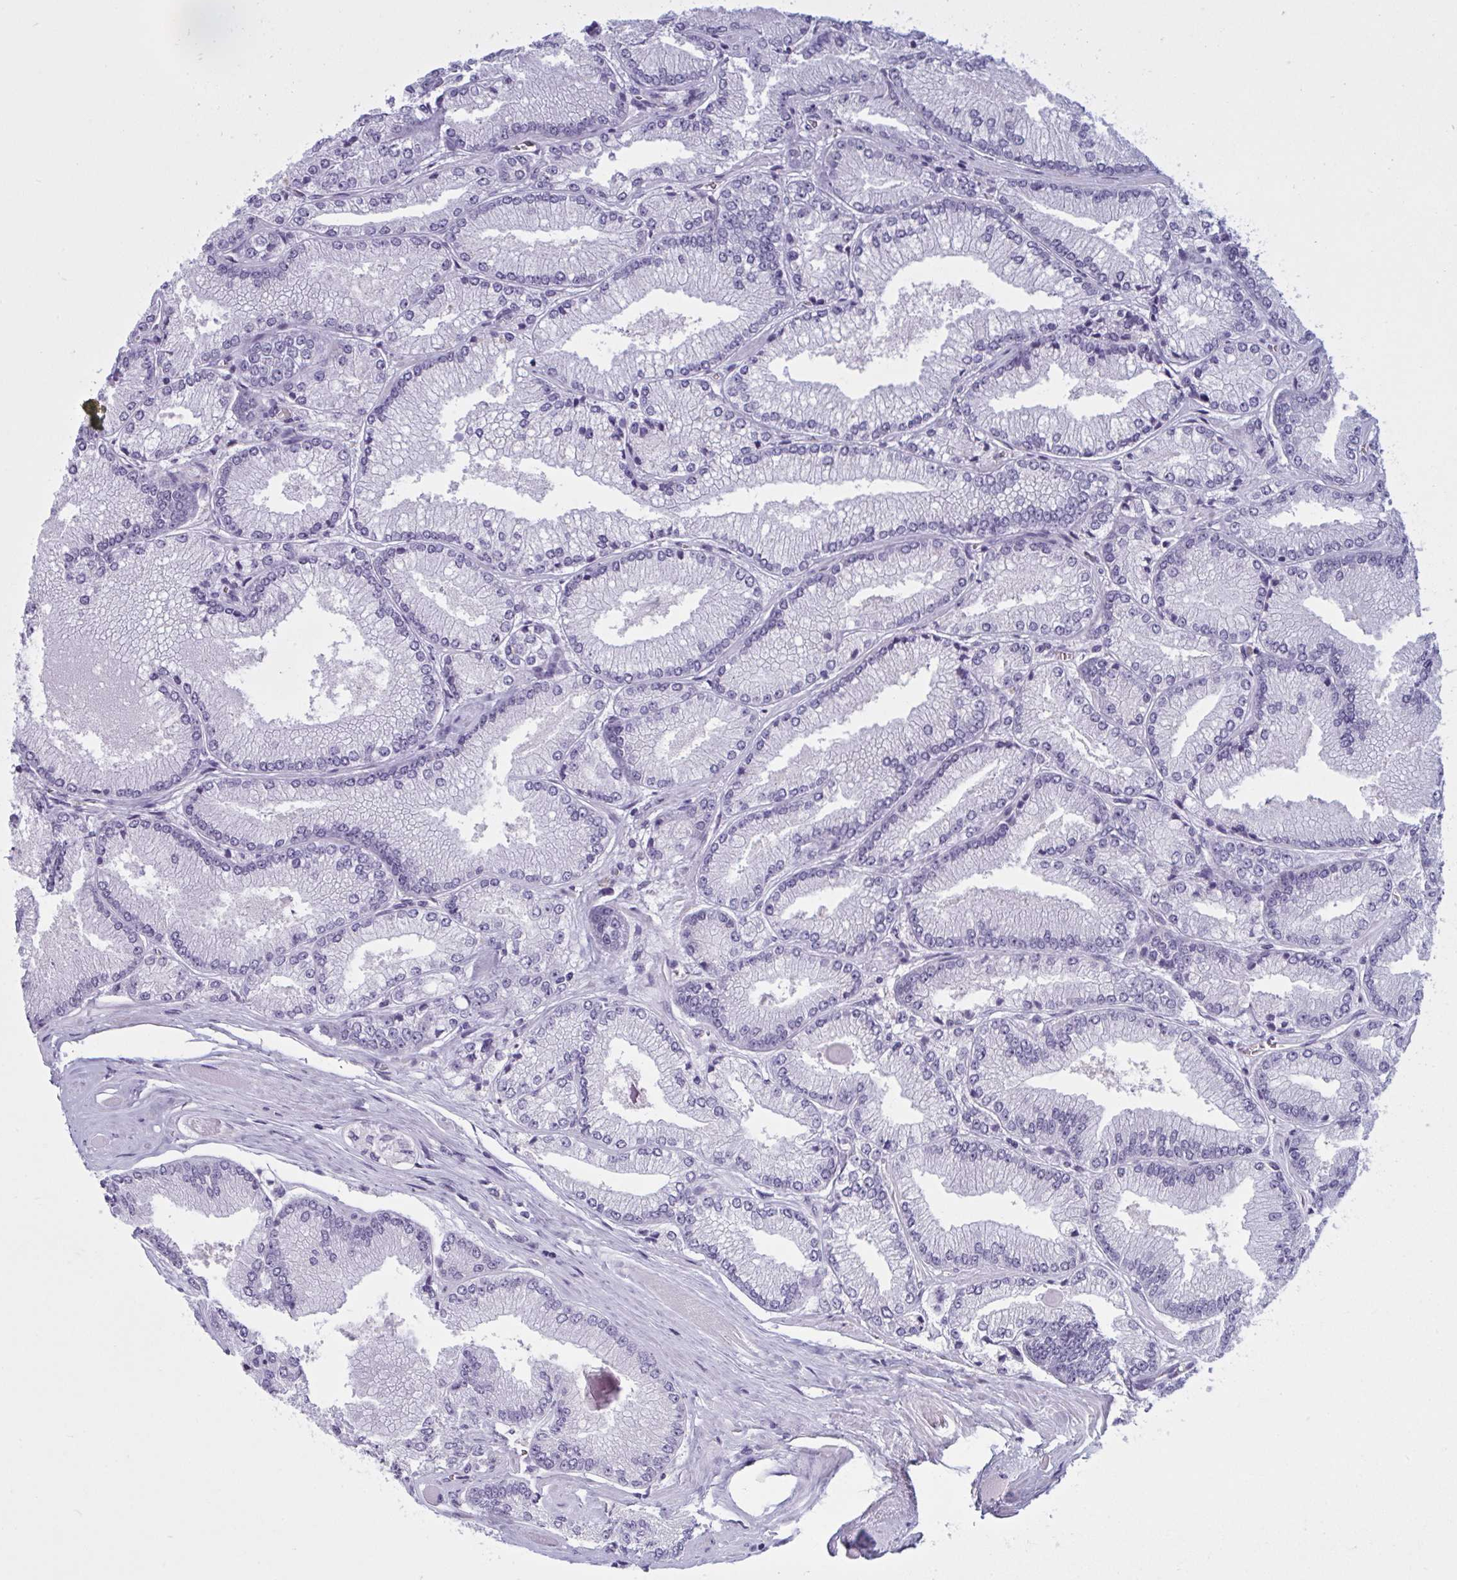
{"staining": {"intensity": "negative", "quantity": "none", "location": "none"}, "tissue": "prostate cancer", "cell_type": "Tumor cells", "image_type": "cancer", "snomed": [{"axis": "morphology", "description": "Adenocarcinoma, Low grade"}, {"axis": "topography", "description": "Prostate"}], "caption": "Low-grade adenocarcinoma (prostate) was stained to show a protein in brown. There is no significant positivity in tumor cells.", "gene": "OR1L3", "patient": {"sex": "male", "age": 67}}